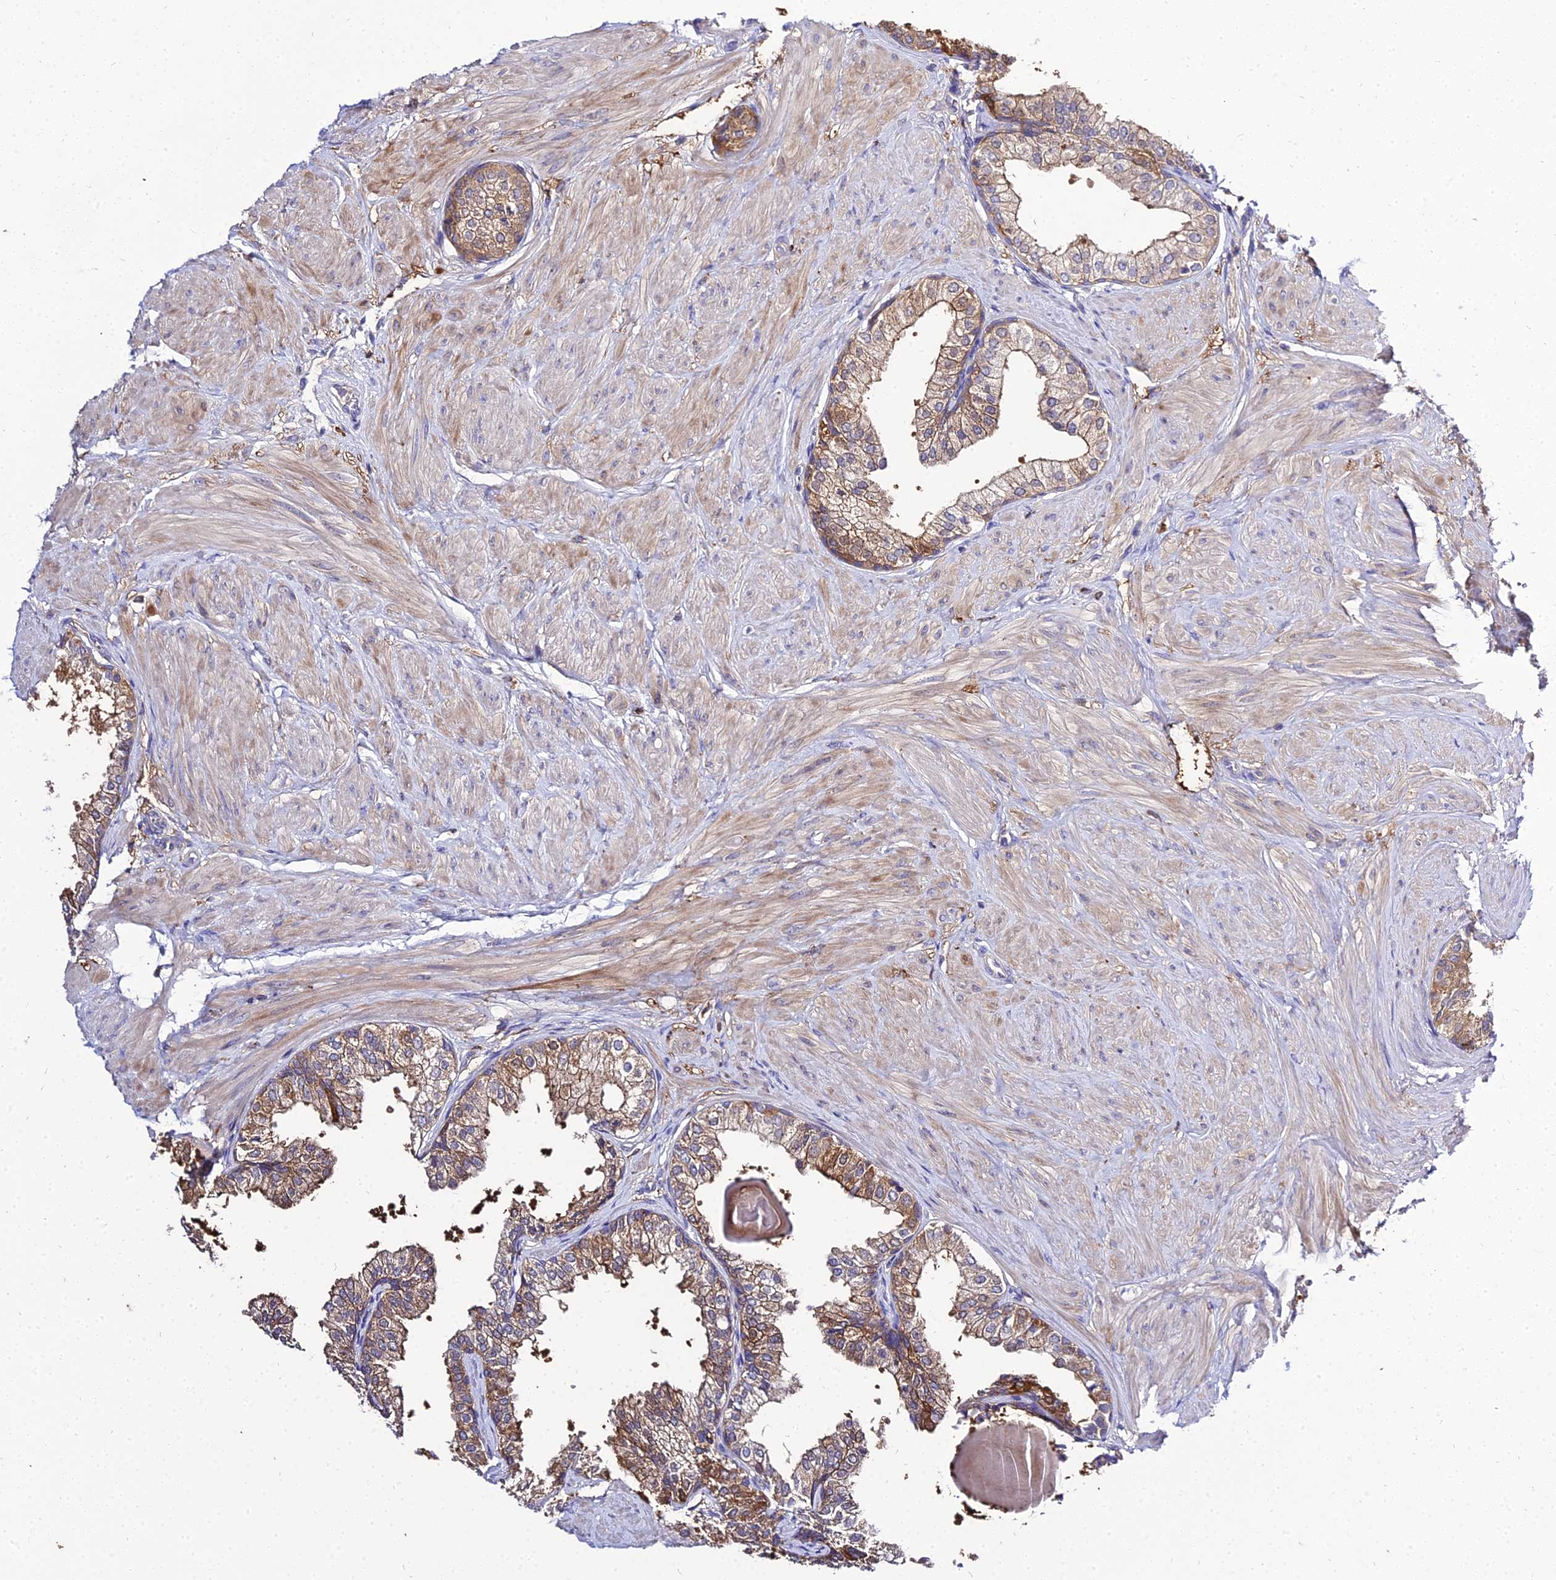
{"staining": {"intensity": "strong", "quantity": "25%-75%", "location": "cytoplasmic/membranous"}, "tissue": "prostate", "cell_type": "Glandular cells", "image_type": "normal", "snomed": [{"axis": "morphology", "description": "Normal tissue, NOS"}, {"axis": "topography", "description": "Prostate"}], "caption": "A high amount of strong cytoplasmic/membranous expression is appreciated in about 25%-75% of glandular cells in unremarkable prostate. (Stains: DAB (3,3'-diaminobenzidine) in brown, nuclei in blue, Microscopy: brightfield microscopy at high magnification).", "gene": "C2orf69", "patient": {"sex": "male", "age": 48}}